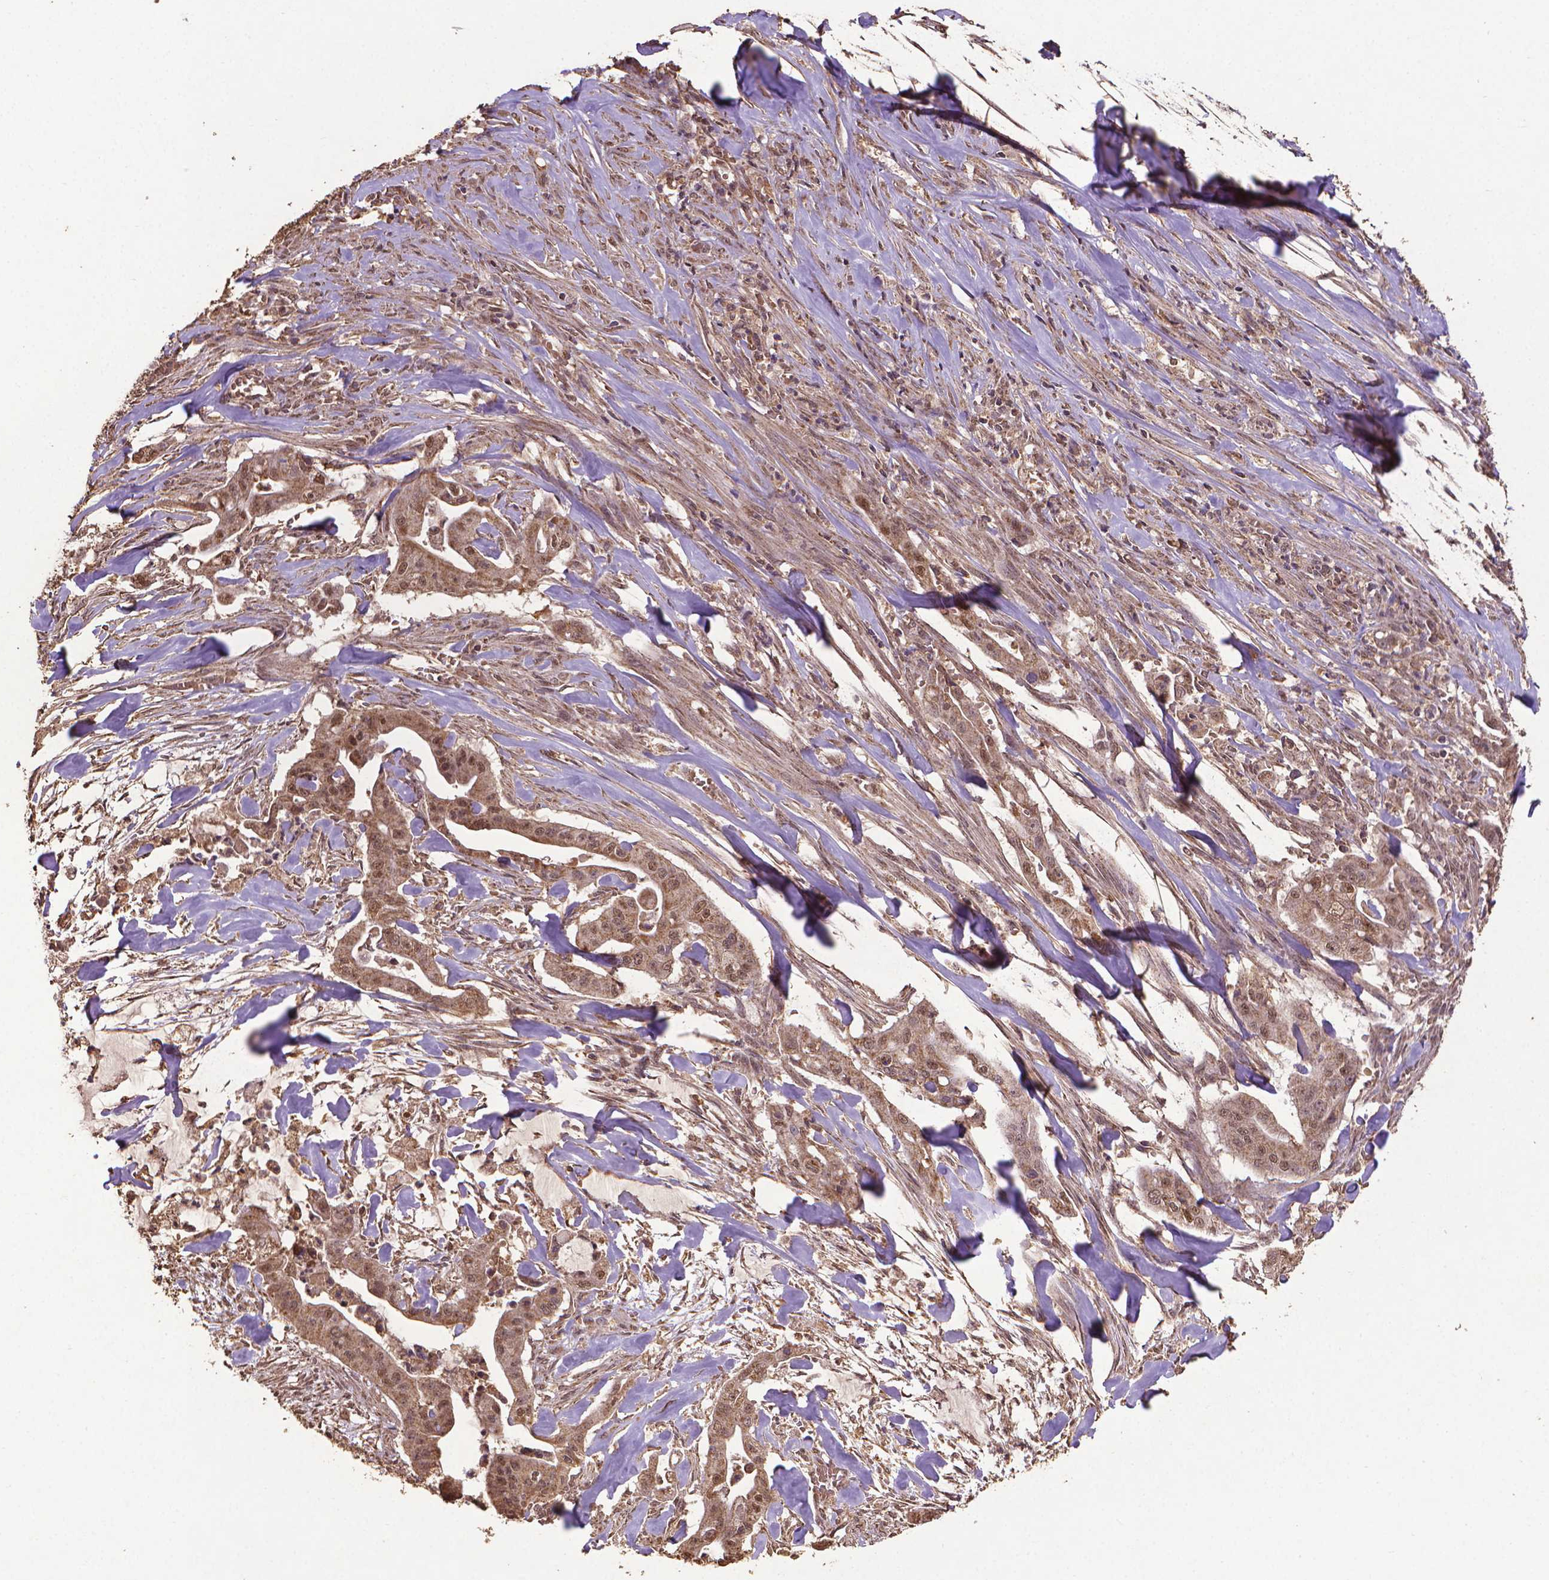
{"staining": {"intensity": "moderate", "quantity": ">75%", "location": "cytoplasmic/membranous,nuclear"}, "tissue": "pancreatic cancer", "cell_type": "Tumor cells", "image_type": "cancer", "snomed": [{"axis": "morphology", "description": "Normal tissue, NOS"}, {"axis": "morphology", "description": "Inflammation, NOS"}, {"axis": "morphology", "description": "Adenocarcinoma, NOS"}, {"axis": "topography", "description": "Pancreas"}], "caption": "A brown stain shows moderate cytoplasmic/membranous and nuclear expression of a protein in human pancreatic cancer tumor cells.", "gene": "DCAF1", "patient": {"sex": "male", "age": 57}}